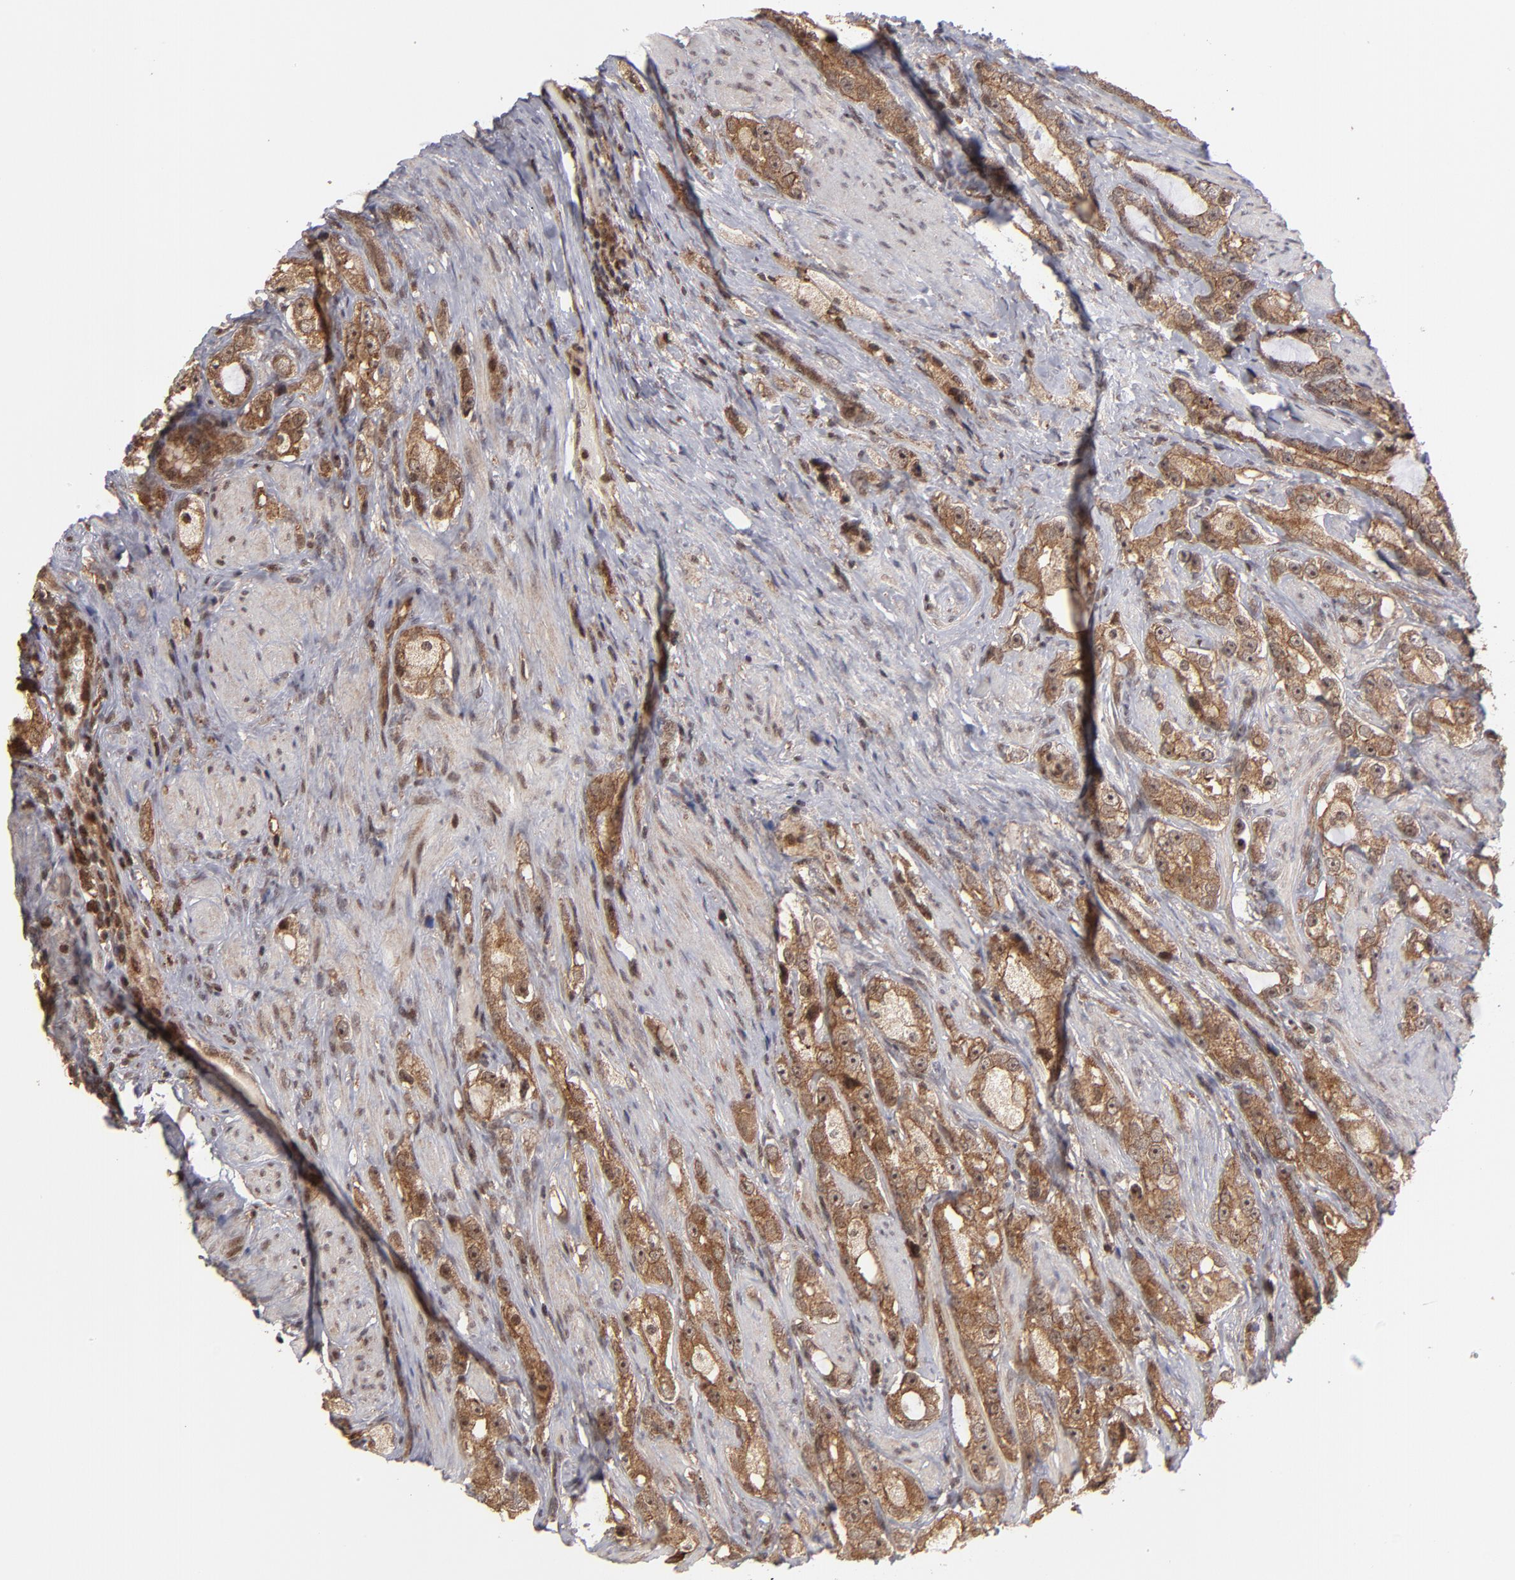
{"staining": {"intensity": "strong", "quantity": ">75%", "location": "cytoplasmic/membranous,nuclear"}, "tissue": "prostate cancer", "cell_type": "Tumor cells", "image_type": "cancer", "snomed": [{"axis": "morphology", "description": "Adenocarcinoma, High grade"}, {"axis": "topography", "description": "Prostate"}], "caption": "Immunohistochemistry (DAB (3,3'-diaminobenzidine)) staining of human adenocarcinoma (high-grade) (prostate) displays strong cytoplasmic/membranous and nuclear protein staining in approximately >75% of tumor cells.", "gene": "RGS6", "patient": {"sex": "male", "age": 63}}